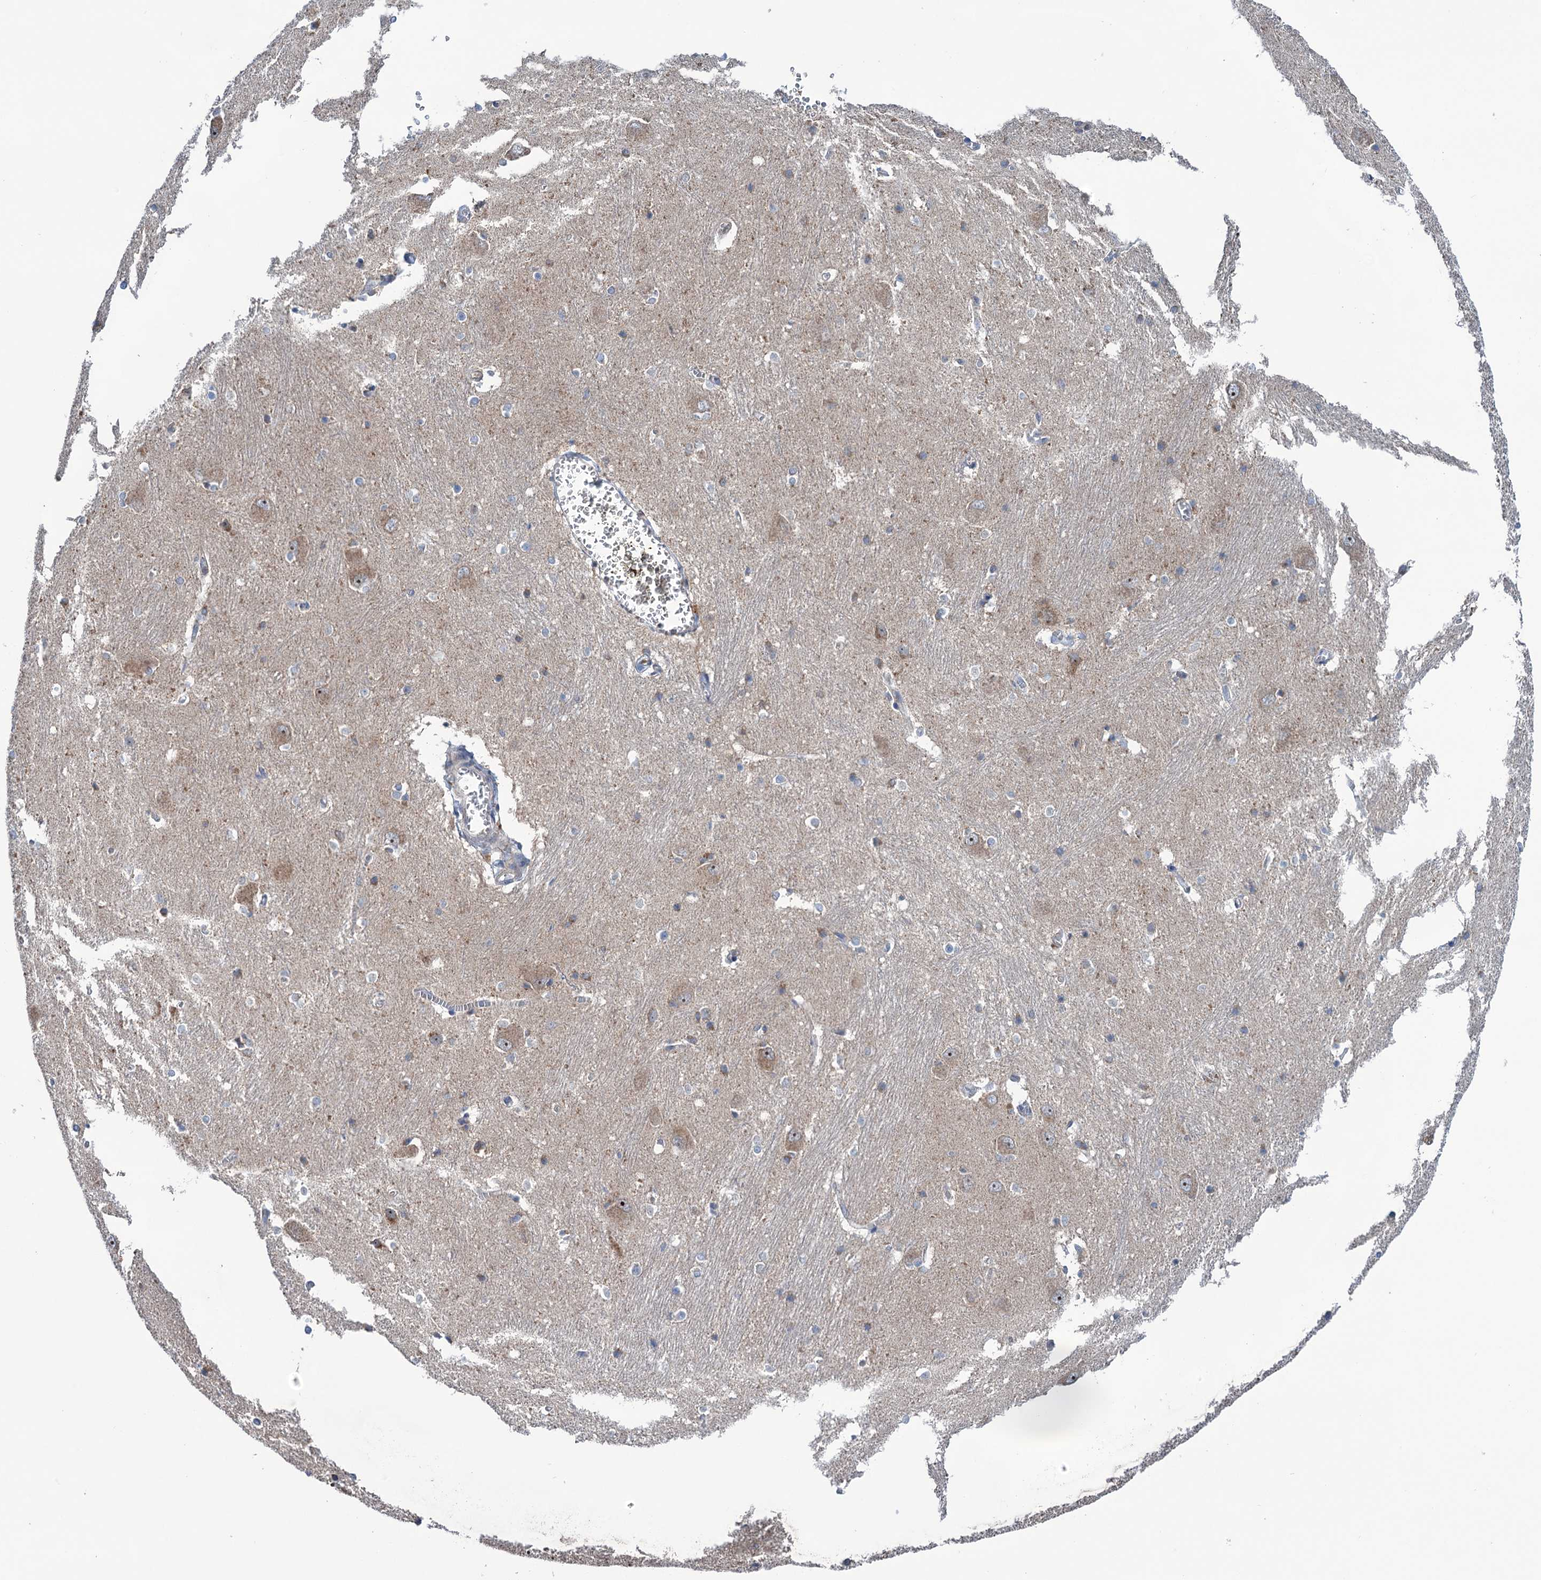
{"staining": {"intensity": "weak", "quantity": "<25%", "location": "cytoplasmic/membranous"}, "tissue": "caudate", "cell_type": "Glial cells", "image_type": "normal", "snomed": [{"axis": "morphology", "description": "Normal tissue, NOS"}, {"axis": "topography", "description": "Lateral ventricle wall"}], "caption": "IHC micrograph of unremarkable human caudate stained for a protein (brown), which demonstrates no expression in glial cells.", "gene": "HTR3B", "patient": {"sex": "male", "age": 37}}